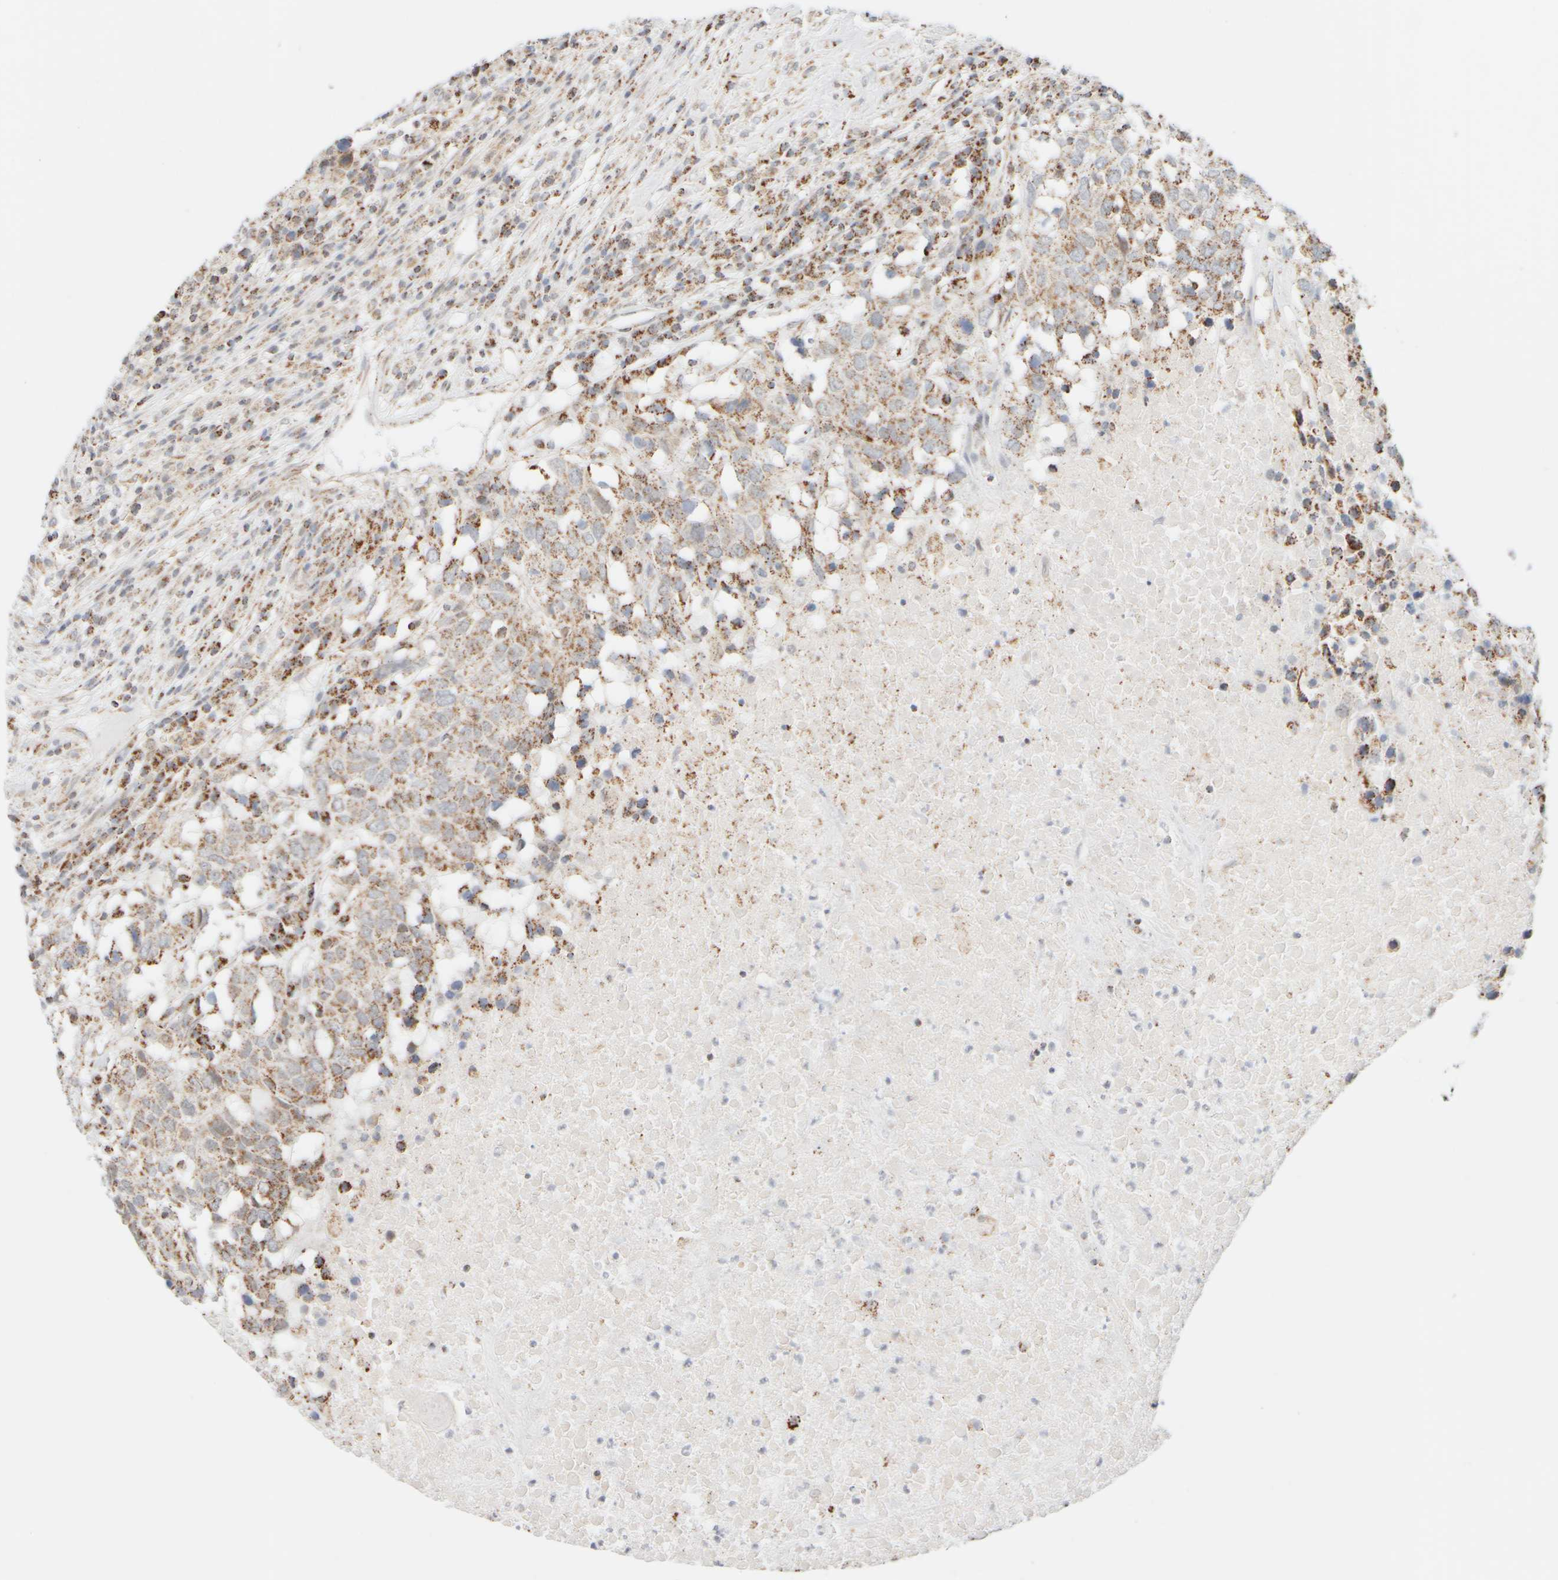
{"staining": {"intensity": "weak", "quantity": ">75%", "location": "cytoplasmic/membranous"}, "tissue": "head and neck cancer", "cell_type": "Tumor cells", "image_type": "cancer", "snomed": [{"axis": "morphology", "description": "Squamous cell carcinoma, NOS"}, {"axis": "topography", "description": "Head-Neck"}], "caption": "An immunohistochemistry histopathology image of tumor tissue is shown. Protein staining in brown shows weak cytoplasmic/membranous positivity in head and neck cancer (squamous cell carcinoma) within tumor cells.", "gene": "PPM1K", "patient": {"sex": "male", "age": 66}}